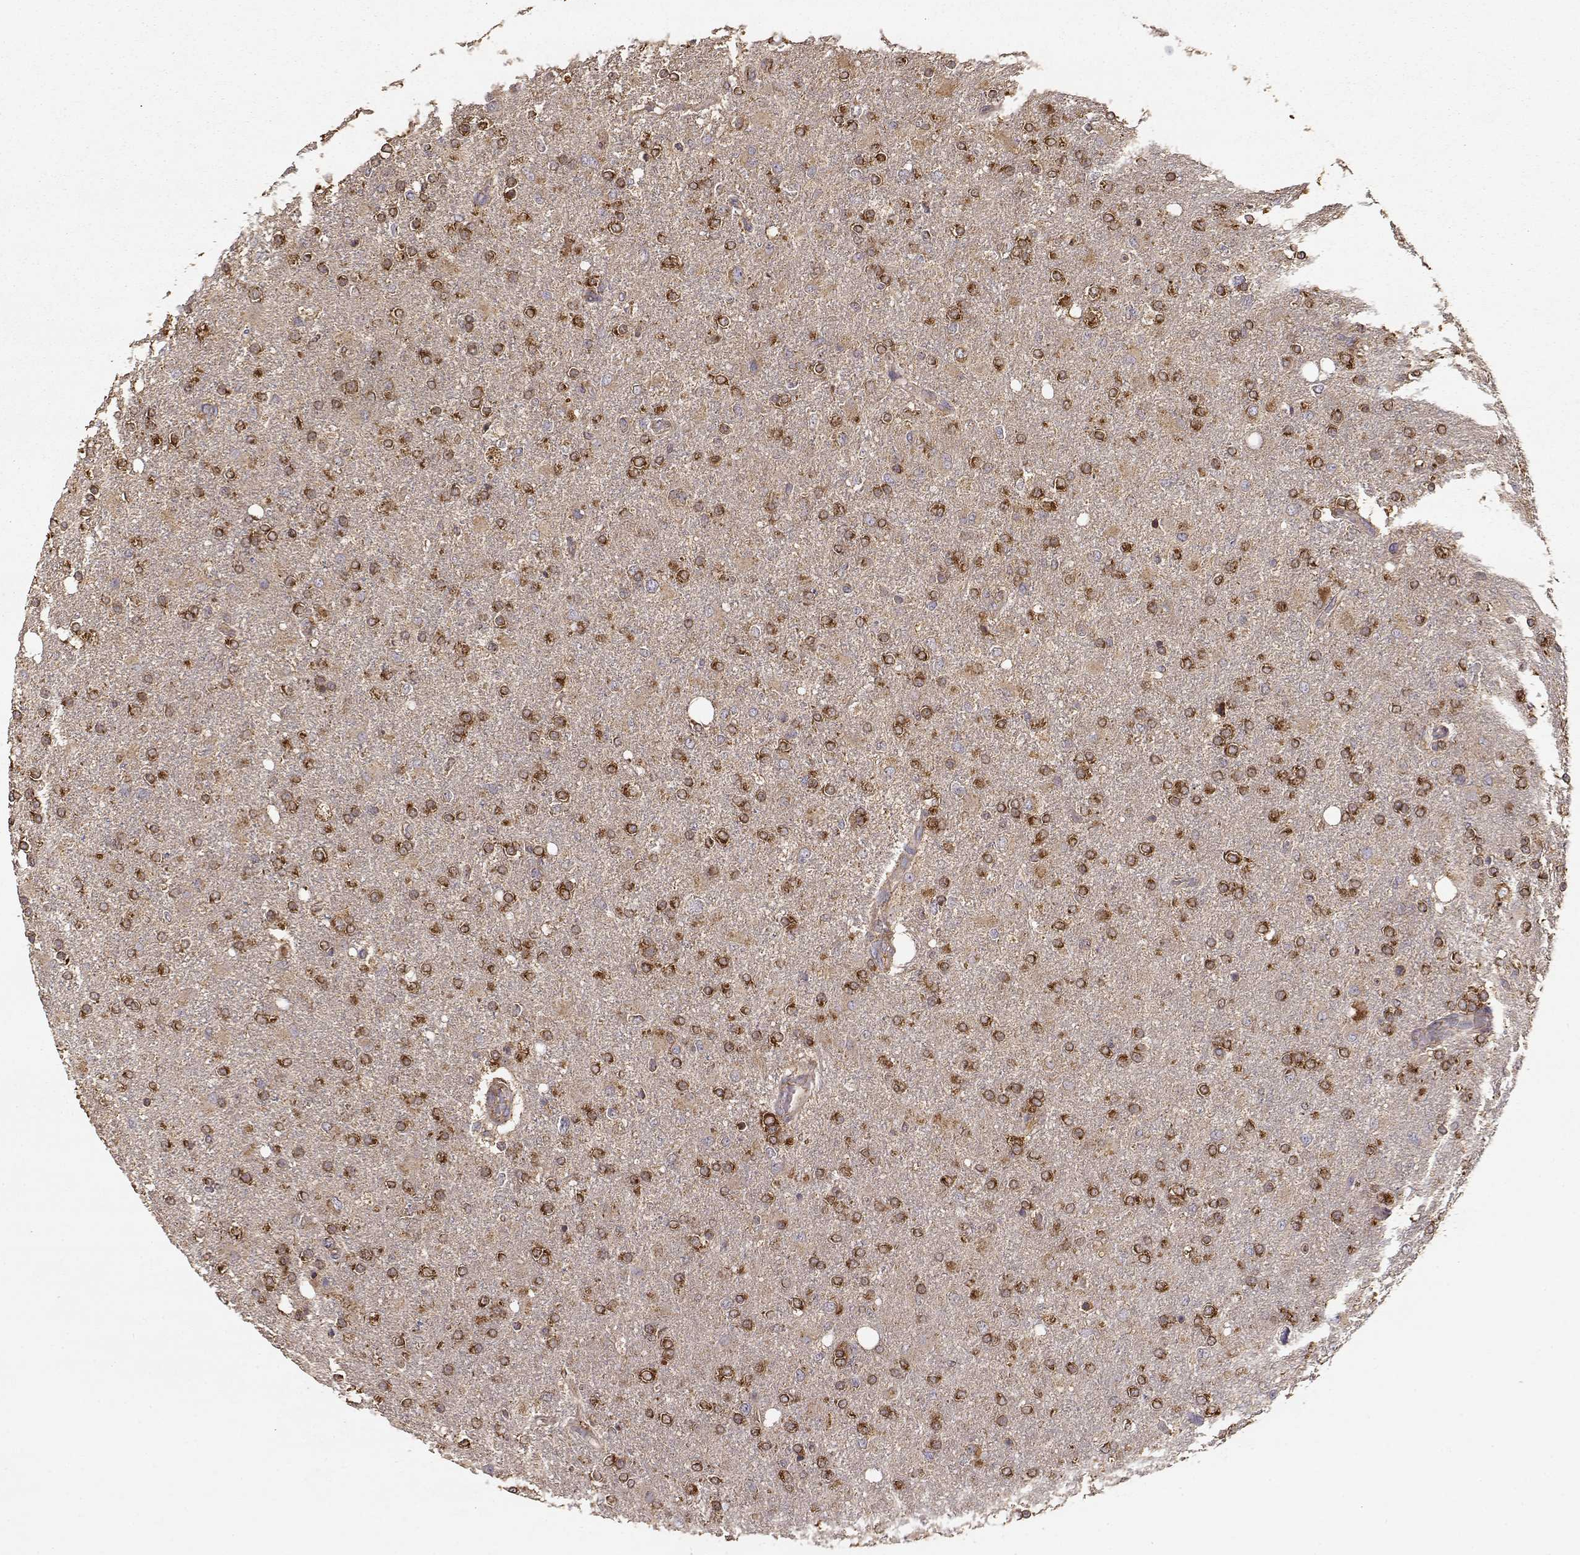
{"staining": {"intensity": "strong", "quantity": ">75%", "location": "cytoplasmic/membranous"}, "tissue": "glioma", "cell_type": "Tumor cells", "image_type": "cancer", "snomed": [{"axis": "morphology", "description": "Glioma, malignant, High grade"}, {"axis": "topography", "description": "Cerebral cortex"}], "caption": "Protein staining of malignant glioma (high-grade) tissue shows strong cytoplasmic/membranous staining in about >75% of tumor cells.", "gene": "TARS3", "patient": {"sex": "male", "age": 70}}